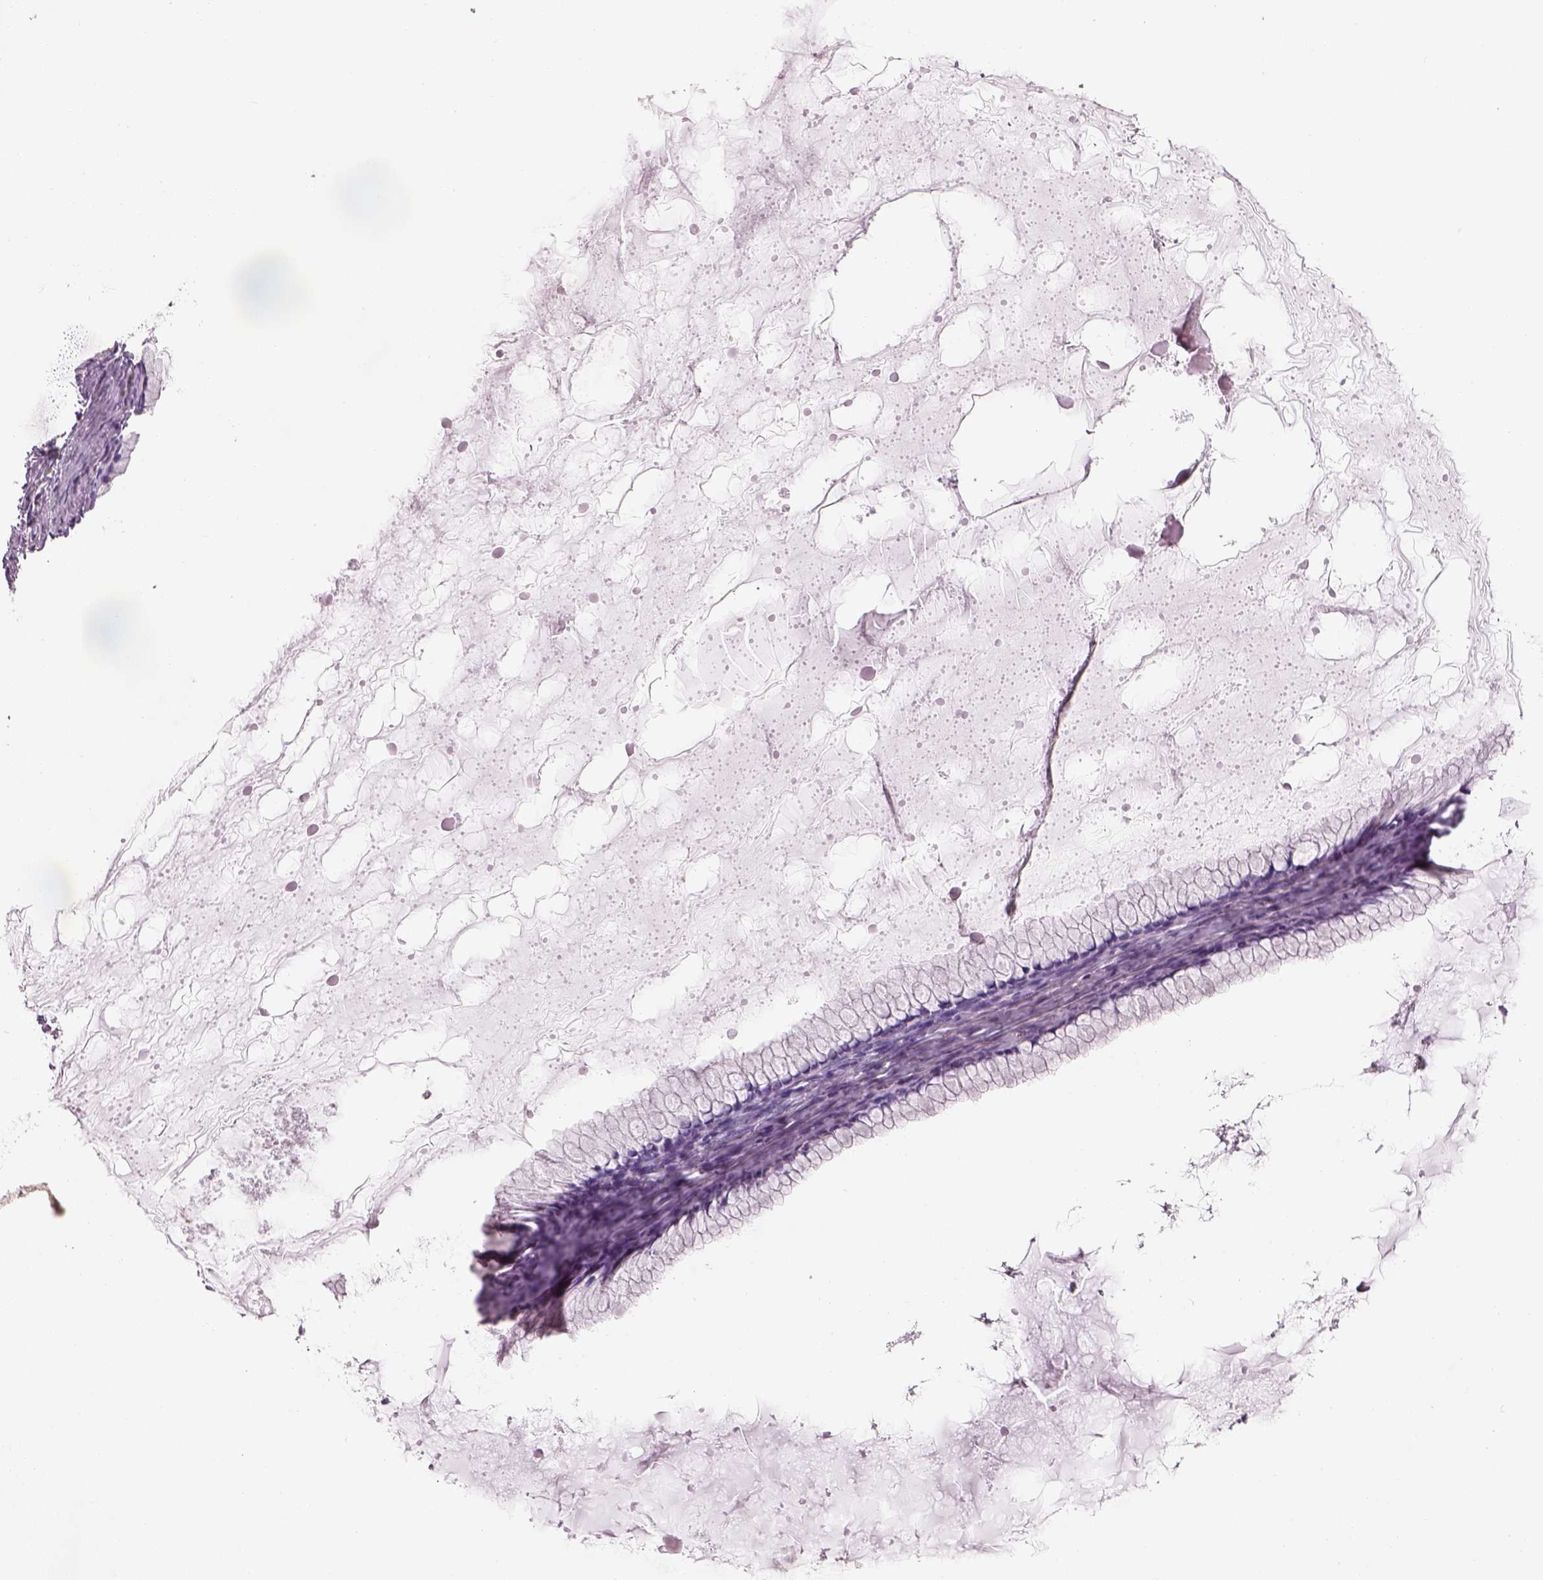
{"staining": {"intensity": "negative", "quantity": "none", "location": "none"}, "tissue": "ovarian cancer", "cell_type": "Tumor cells", "image_type": "cancer", "snomed": [{"axis": "morphology", "description": "Cystadenocarcinoma, mucinous, NOS"}, {"axis": "topography", "description": "Ovary"}], "caption": "Immunohistochemistry photomicrograph of neoplastic tissue: mucinous cystadenocarcinoma (ovarian) stained with DAB (3,3'-diaminobenzidine) reveals no significant protein positivity in tumor cells.", "gene": "OTUD6A", "patient": {"sex": "female", "age": 41}}